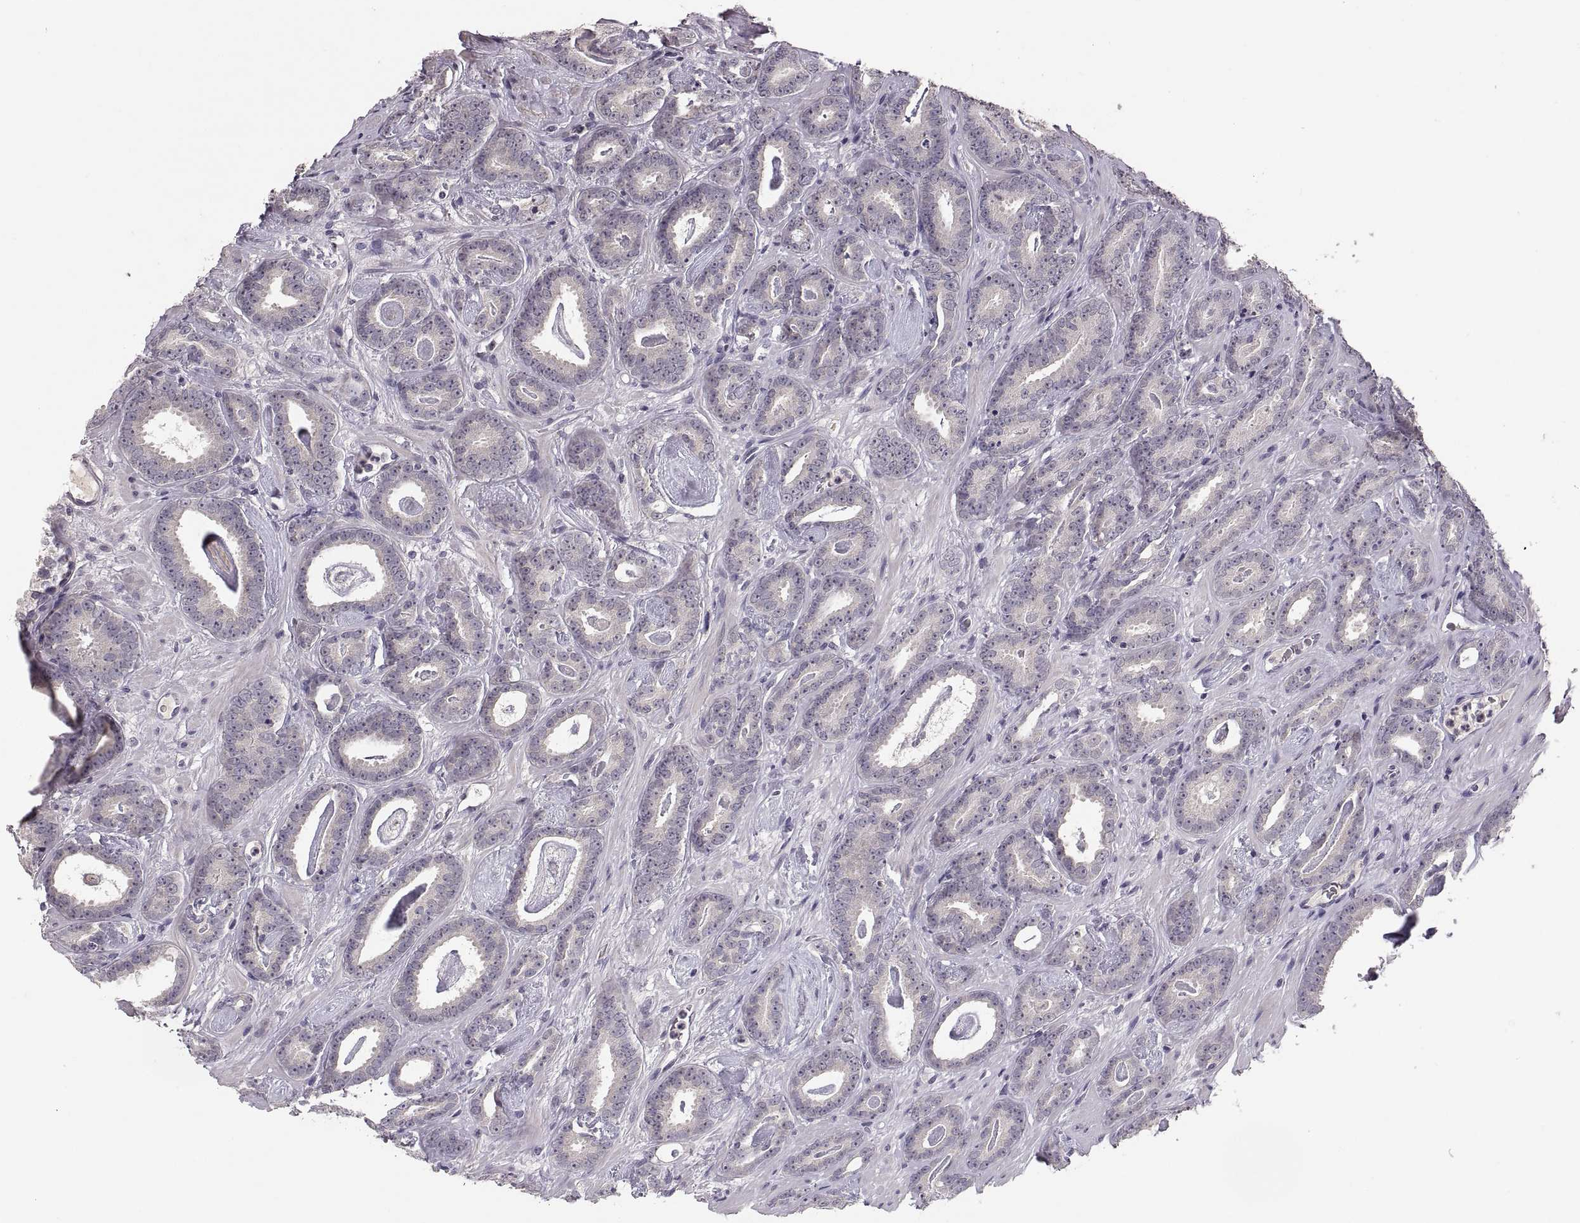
{"staining": {"intensity": "negative", "quantity": "none", "location": "none"}, "tissue": "prostate cancer", "cell_type": "Tumor cells", "image_type": "cancer", "snomed": [{"axis": "morphology", "description": "Adenocarcinoma, Medium grade"}, {"axis": "topography", "description": "Prostate and seminal vesicle, NOS"}, {"axis": "topography", "description": "Prostate"}], "caption": "Immunohistochemical staining of prostate cancer displays no significant staining in tumor cells.", "gene": "CDH2", "patient": {"sex": "male", "age": 54}}